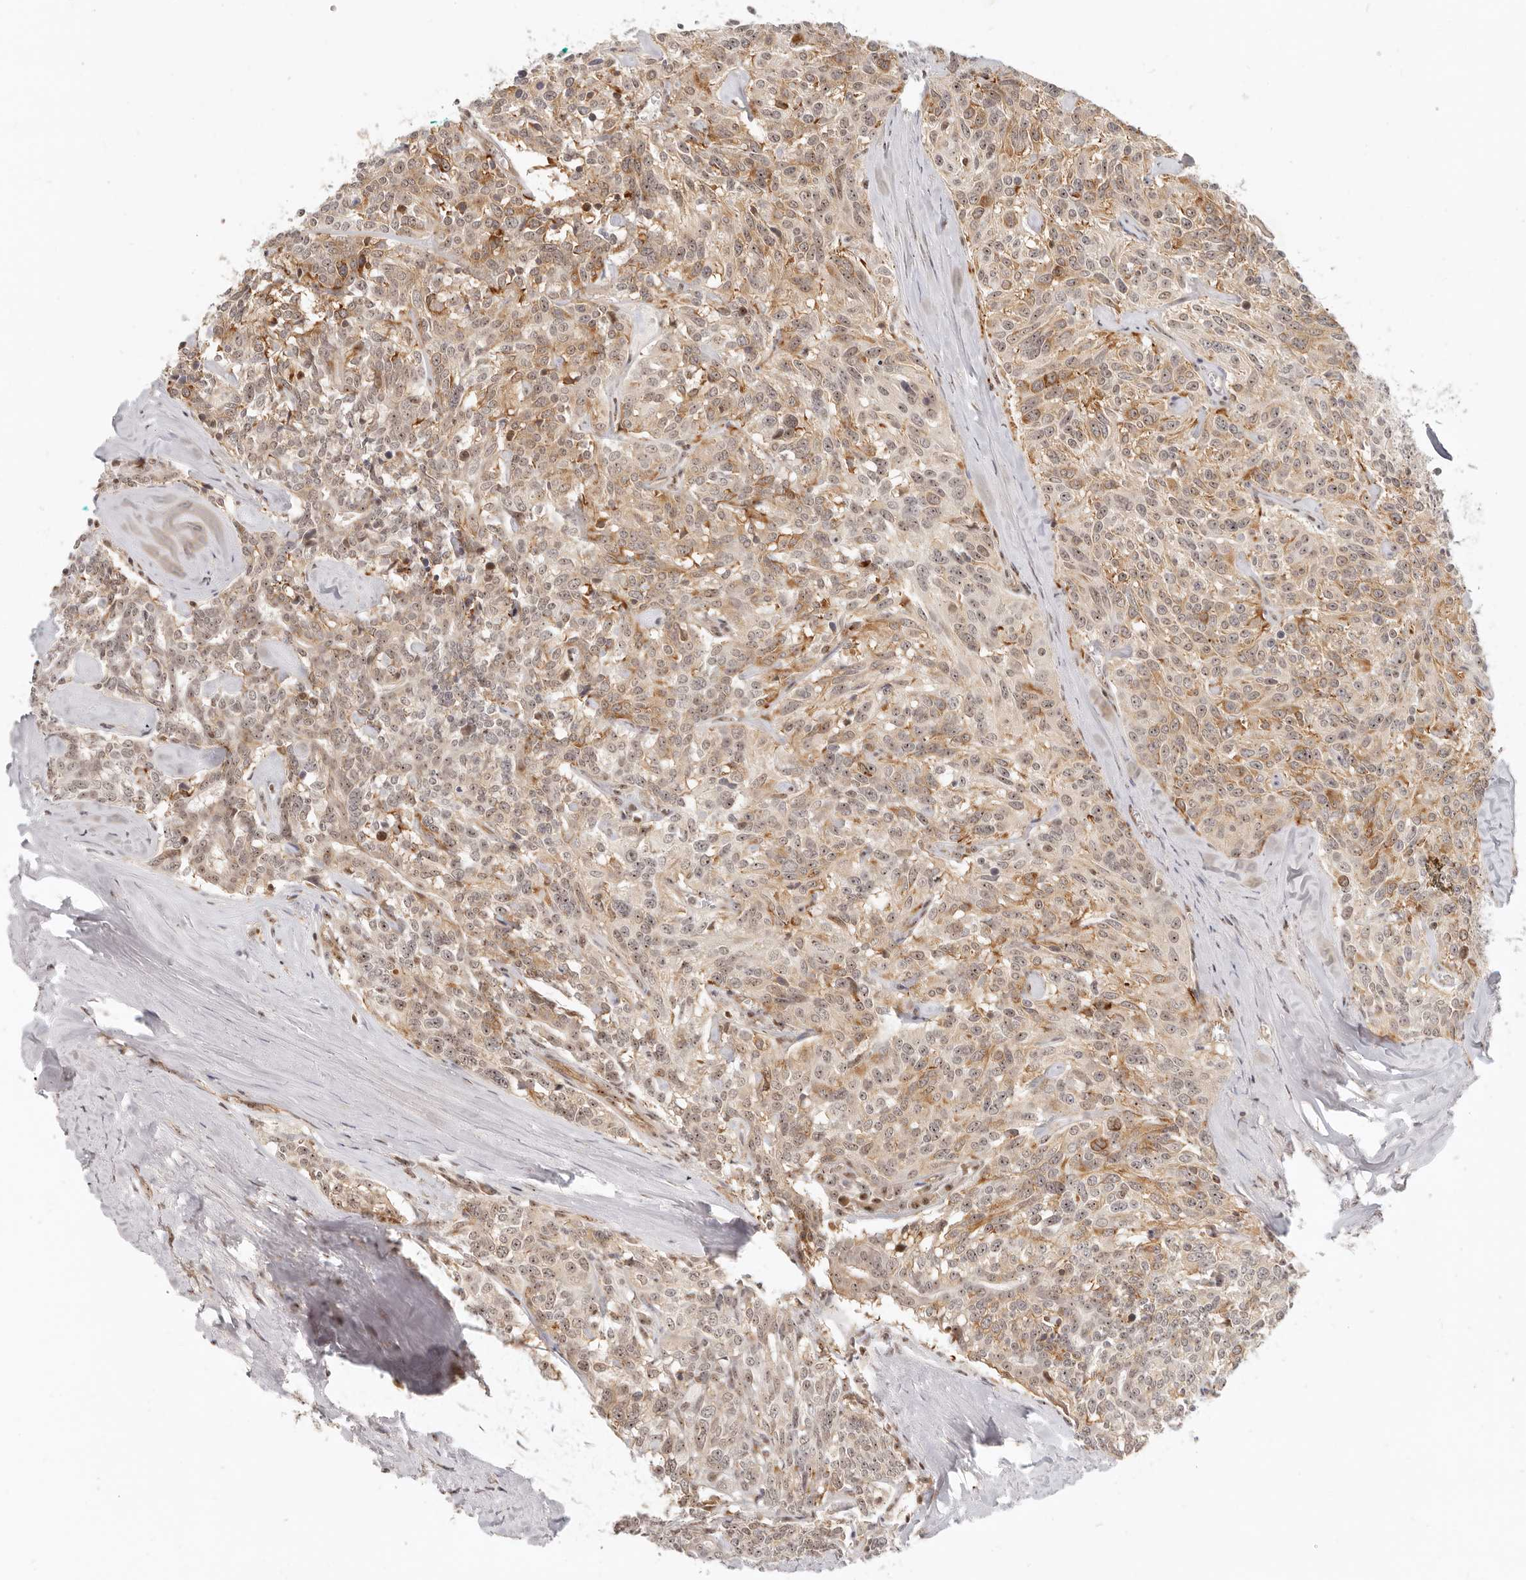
{"staining": {"intensity": "weak", "quantity": ">75%", "location": "cytoplasmic/membranous,nuclear"}, "tissue": "carcinoid", "cell_type": "Tumor cells", "image_type": "cancer", "snomed": [{"axis": "morphology", "description": "Carcinoid, malignant, NOS"}, {"axis": "topography", "description": "Lung"}], "caption": "Human carcinoid stained for a protein (brown) displays weak cytoplasmic/membranous and nuclear positive positivity in approximately >75% of tumor cells.", "gene": "BAP1", "patient": {"sex": "female", "age": 46}}